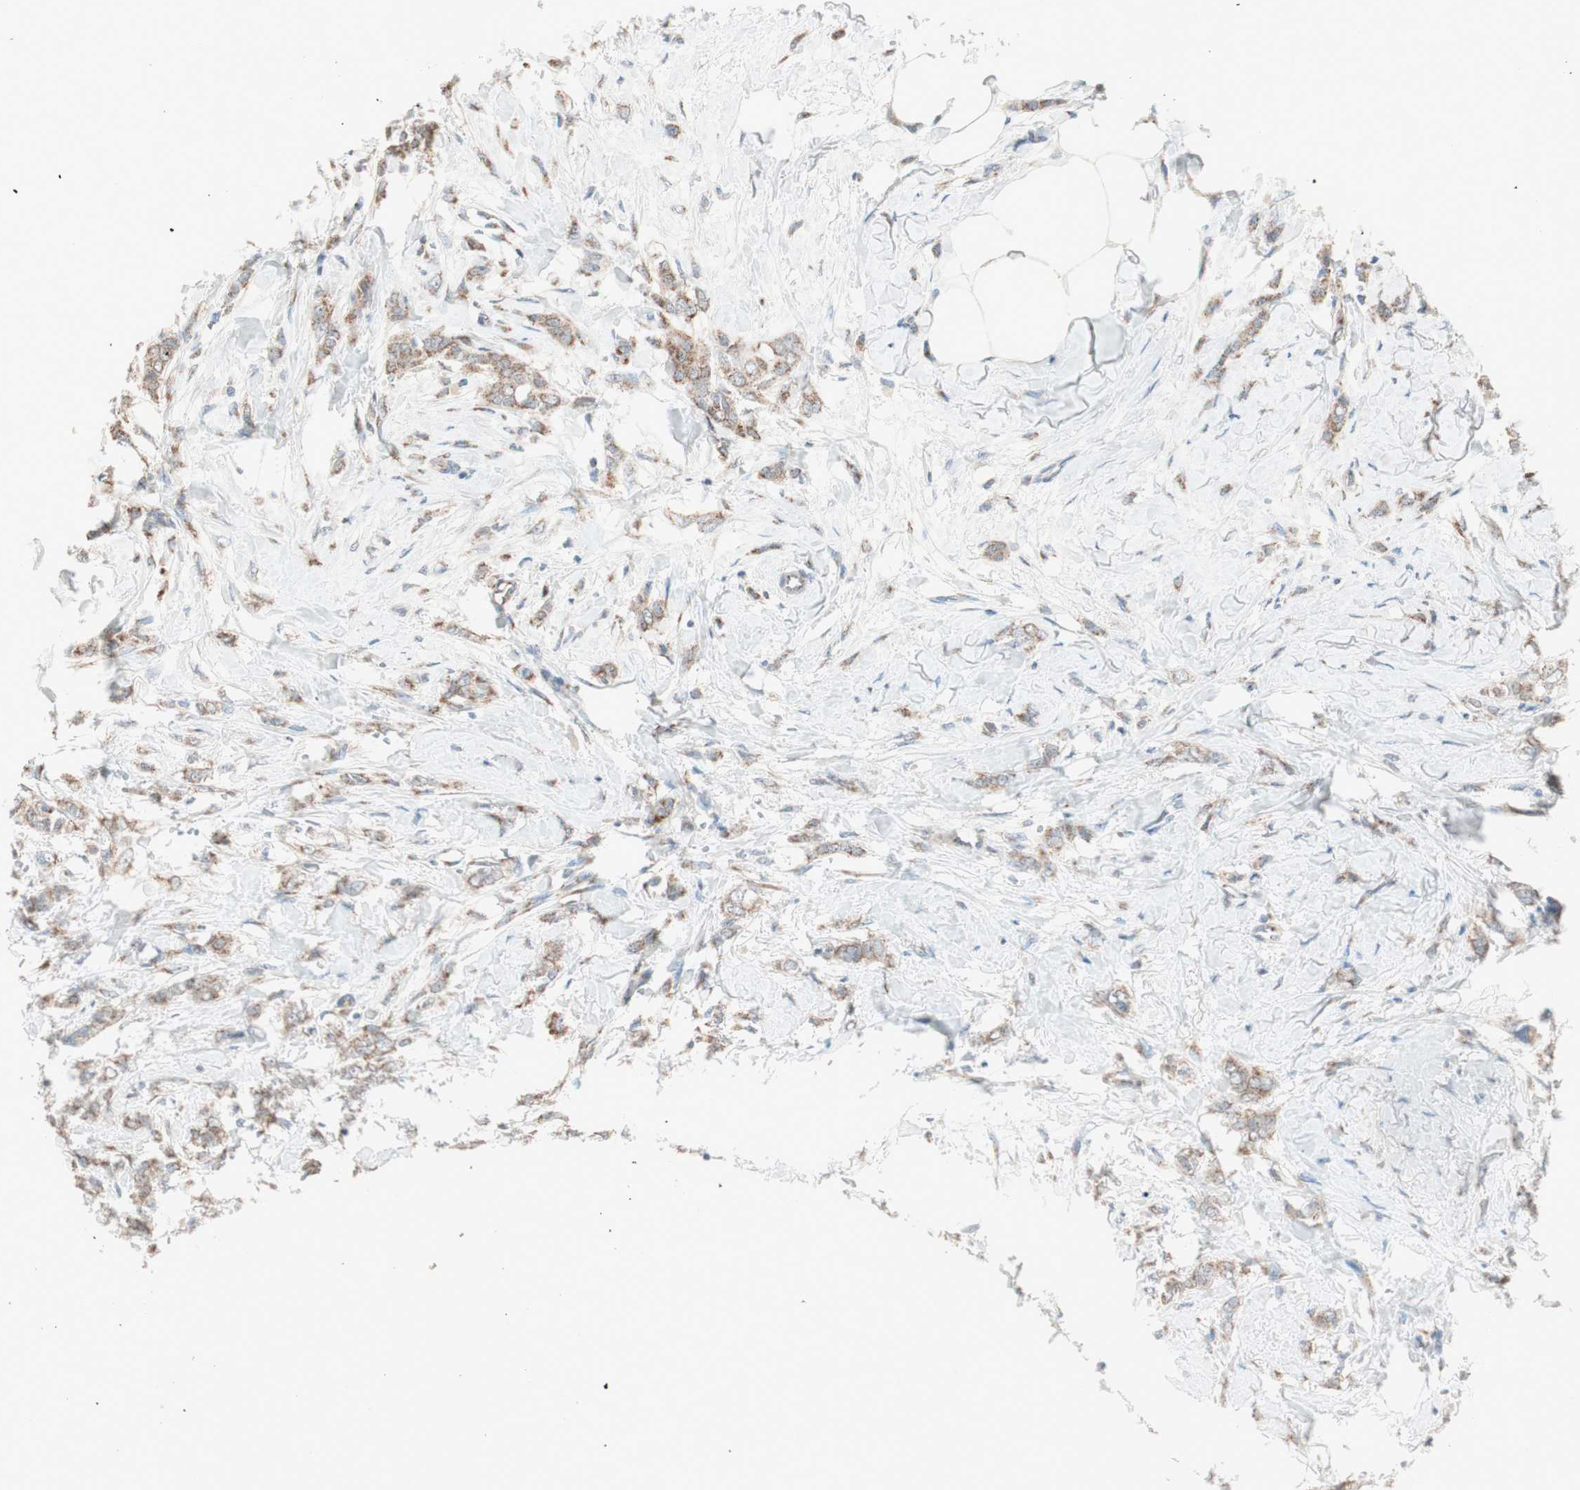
{"staining": {"intensity": "moderate", "quantity": ">75%", "location": "cytoplasmic/membranous"}, "tissue": "breast cancer", "cell_type": "Tumor cells", "image_type": "cancer", "snomed": [{"axis": "morphology", "description": "Lobular carcinoma, in situ"}, {"axis": "morphology", "description": "Lobular carcinoma"}, {"axis": "topography", "description": "Breast"}], "caption": "Immunohistochemical staining of human lobular carcinoma in situ (breast) demonstrates medium levels of moderate cytoplasmic/membranous protein positivity in about >75% of tumor cells. Nuclei are stained in blue.", "gene": "SEC16A", "patient": {"sex": "female", "age": 41}}